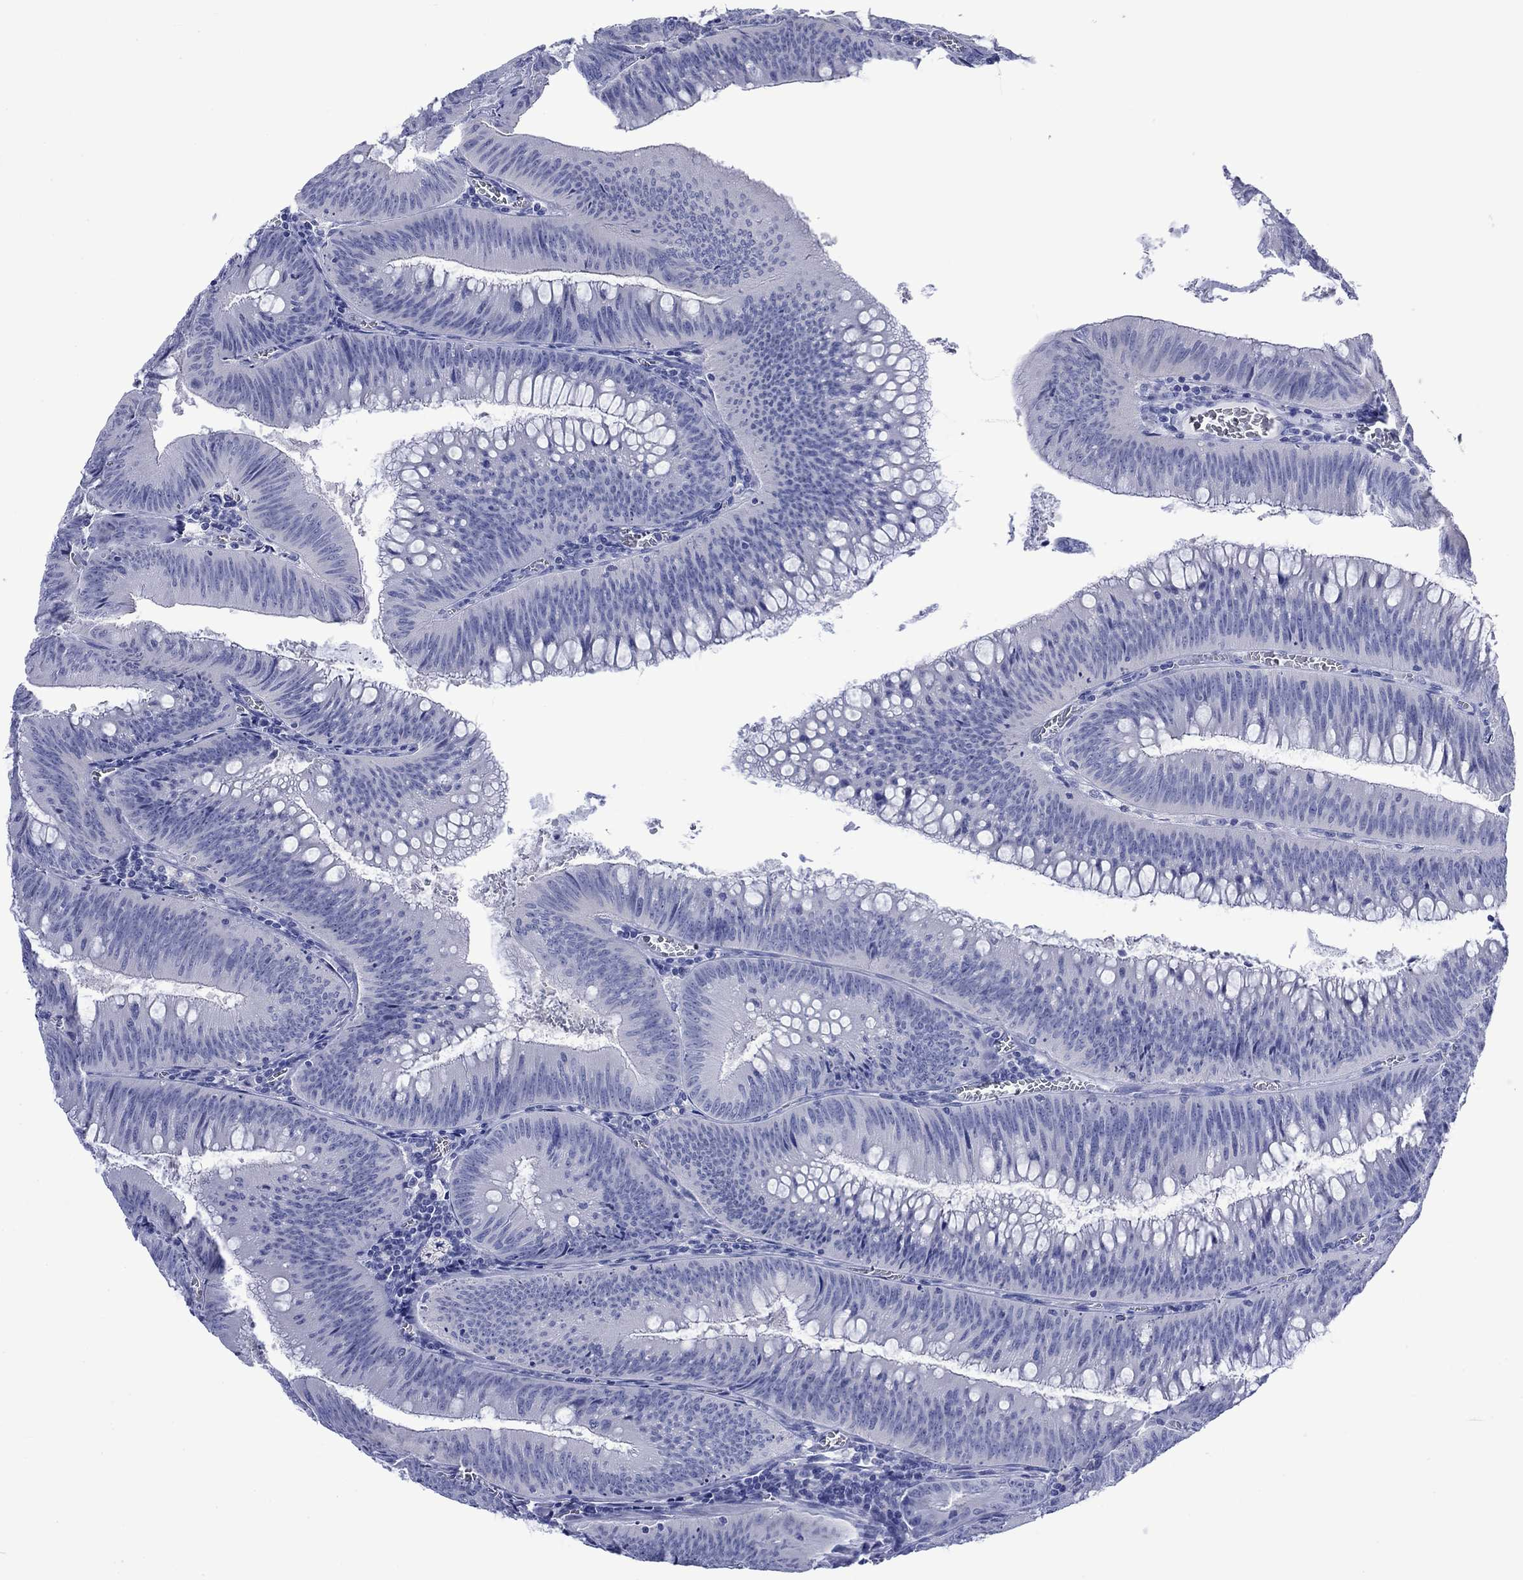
{"staining": {"intensity": "negative", "quantity": "none", "location": "none"}, "tissue": "colorectal cancer", "cell_type": "Tumor cells", "image_type": "cancer", "snomed": [{"axis": "morphology", "description": "Adenocarcinoma, NOS"}, {"axis": "topography", "description": "Rectum"}], "caption": "A high-resolution micrograph shows immunohistochemistry staining of colorectal adenocarcinoma, which displays no significant staining in tumor cells. (DAB (3,3'-diaminobenzidine) immunohistochemistry (IHC) visualized using brightfield microscopy, high magnification).", "gene": "MLANA", "patient": {"sex": "female", "age": 72}}